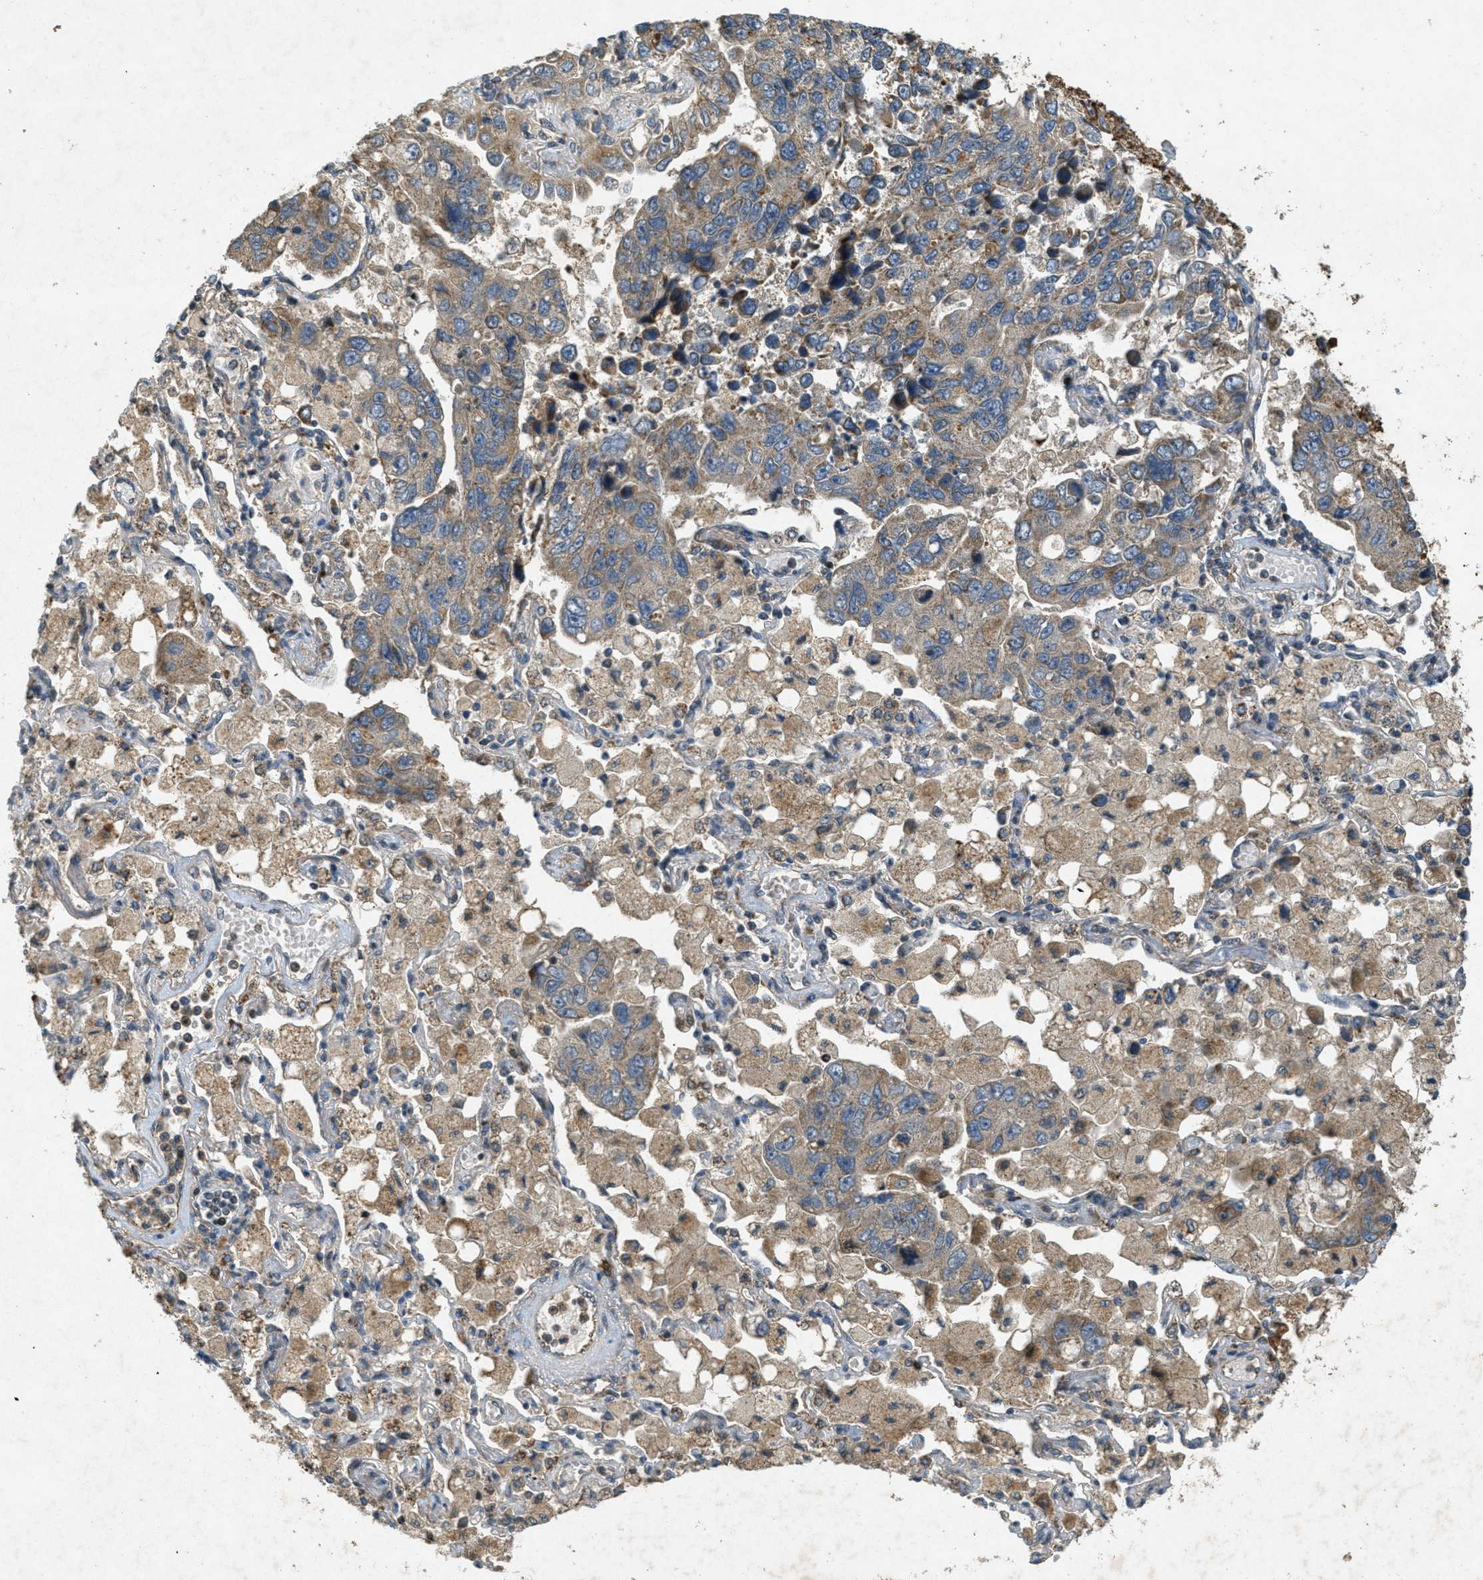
{"staining": {"intensity": "moderate", "quantity": ">75%", "location": "cytoplasmic/membranous"}, "tissue": "lung cancer", "cell_type": "Tumor cells", "image_type": "cancer", "snomed": [{"axis": "morphology", "description": "Adenocarcinoma, NOS"}, {"axis": "topography", "description": "Lung"}], "caption": "Adenocarcinoma (lung) stained for a protein (brown) demonstrates moderate cytoplasmic/membranous positive staining in about >75% of tumor cells.", "gene": "PPP1R15A", "patient": {"sex": "male", "age": 64}}